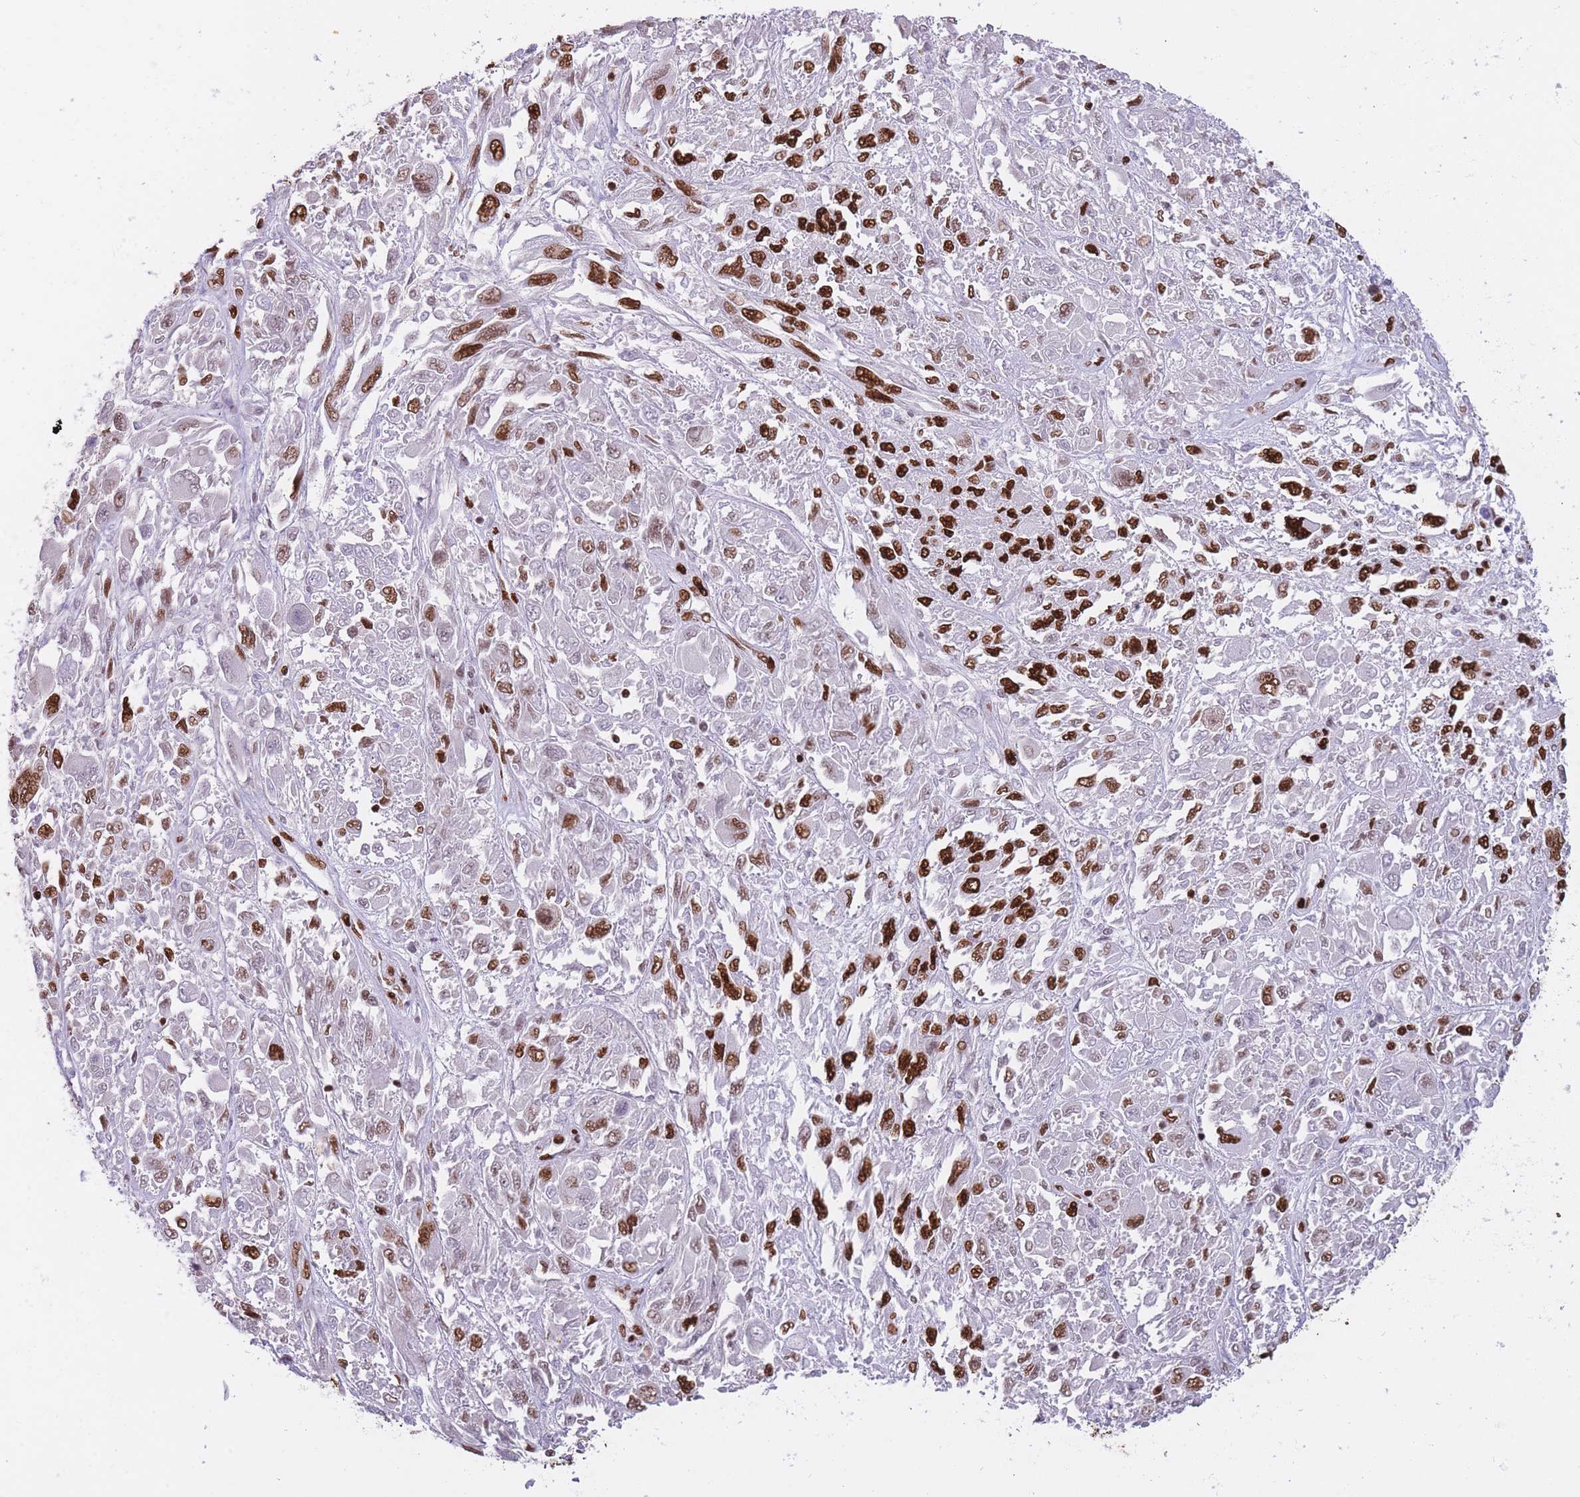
{"staining": {"intensity": "strong", "quantity": "25%-75%", "location": "nuclear"}, "tissue": "melanoma", "cell_type": "Tumor cells", "image_type": "cancer", "snomed": [{"axis": "morphology", "description": "Malignant melanoma, NOS"}, {"axis": "topography", "description": "Skin"}], "caption": "Immunohistochemistry photomicrograph of human melanoma stained for a protein (brown), which shows high levels of strong nuclear expression in approximately 25%-75% of tumor cells.", "gene": "HNRNPUL1", "patient": {"sex": "female", "age": 91}}